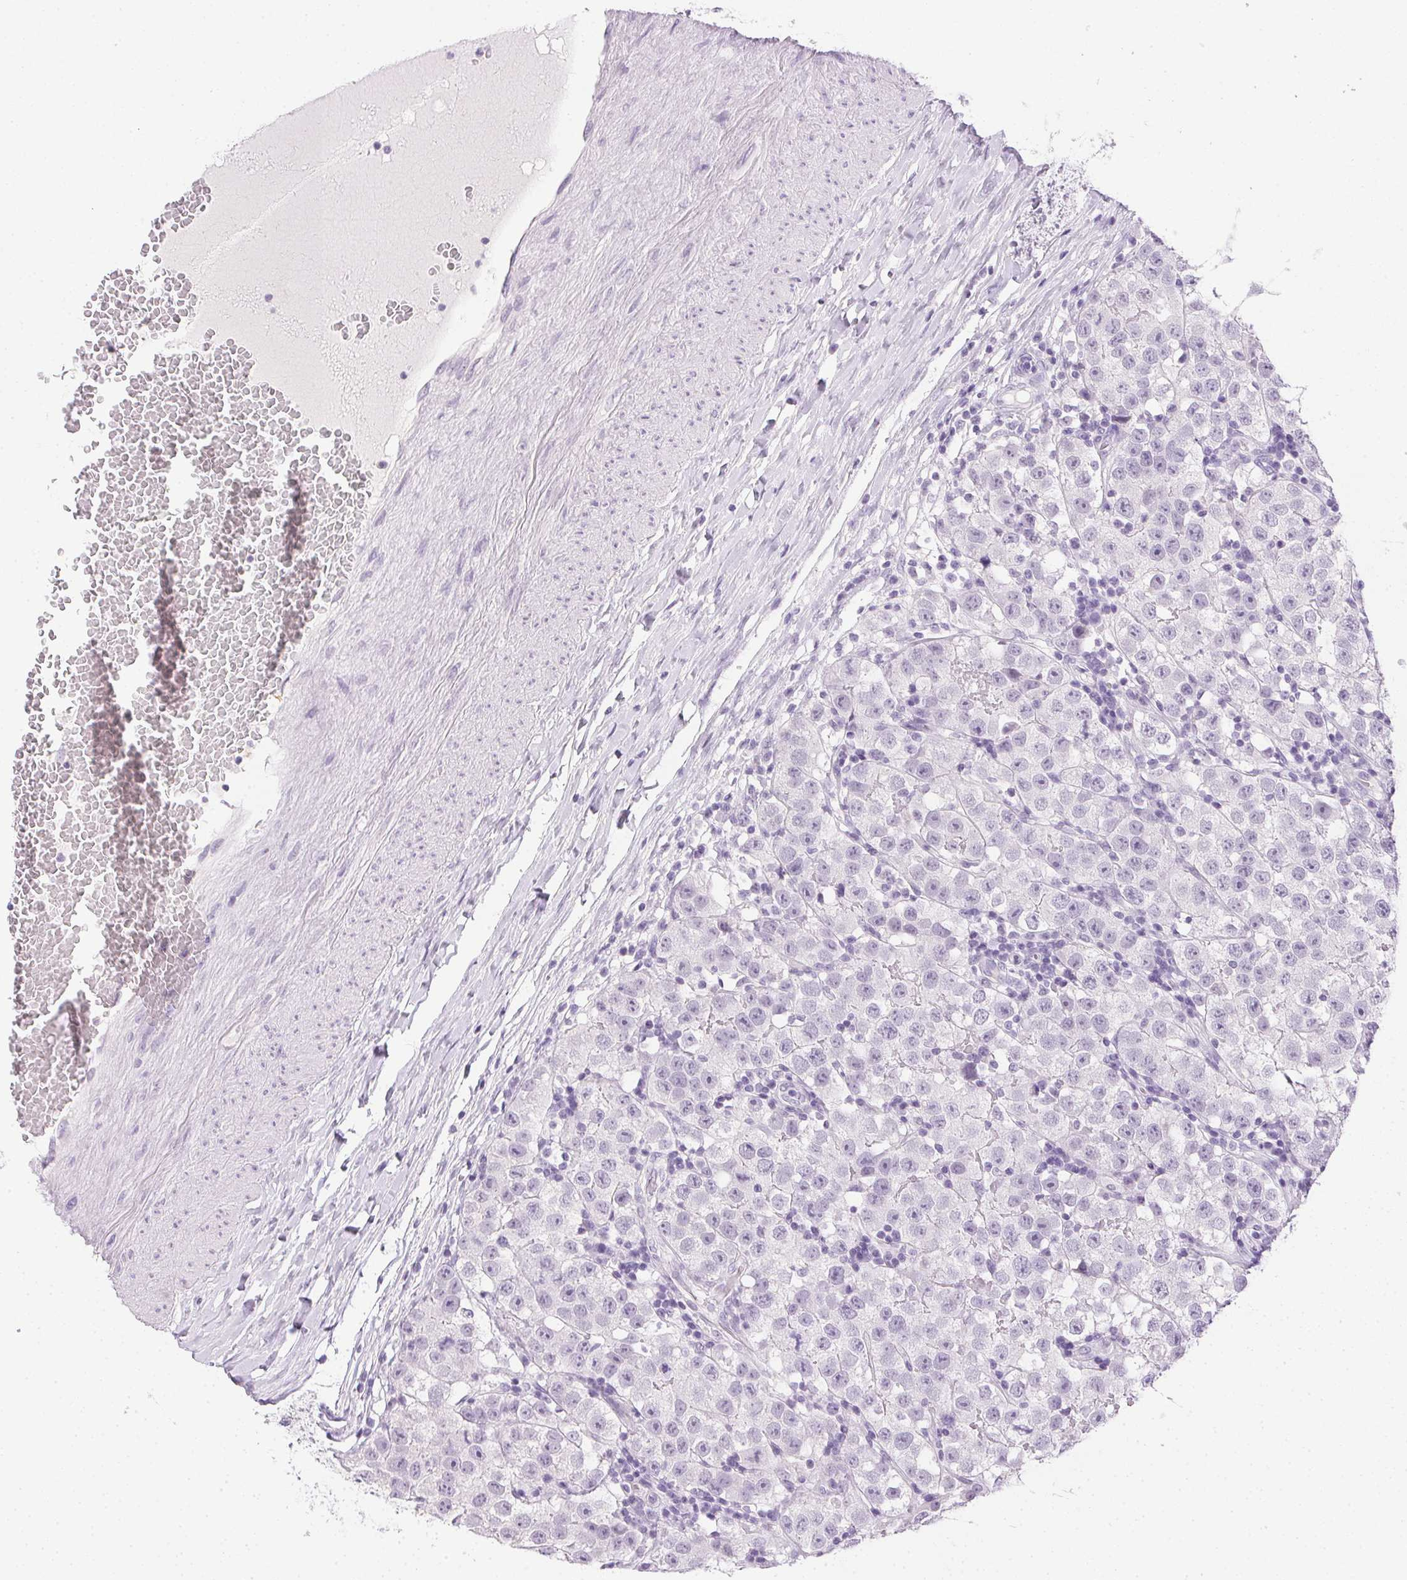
{"staining": {"intensity": "negative", "quantity": "none", "location": "none"}, "tissue": "testis cancer", "cell_type": "Tumor cells", "image_type": "cancer", "snomed": [{"axis": "morphology", "description": "Seminoma, NOS"}, {"axis": "topography", "description": "Testis"}], "caption": "High magnification brightfield microscopy of testis cancer stained with DAB (brown) and counterstained with hematoxylin (blue): tumor cells show no significant expression.", "gene": "PRL", "patient": {"sex": "male", "age": 34}}